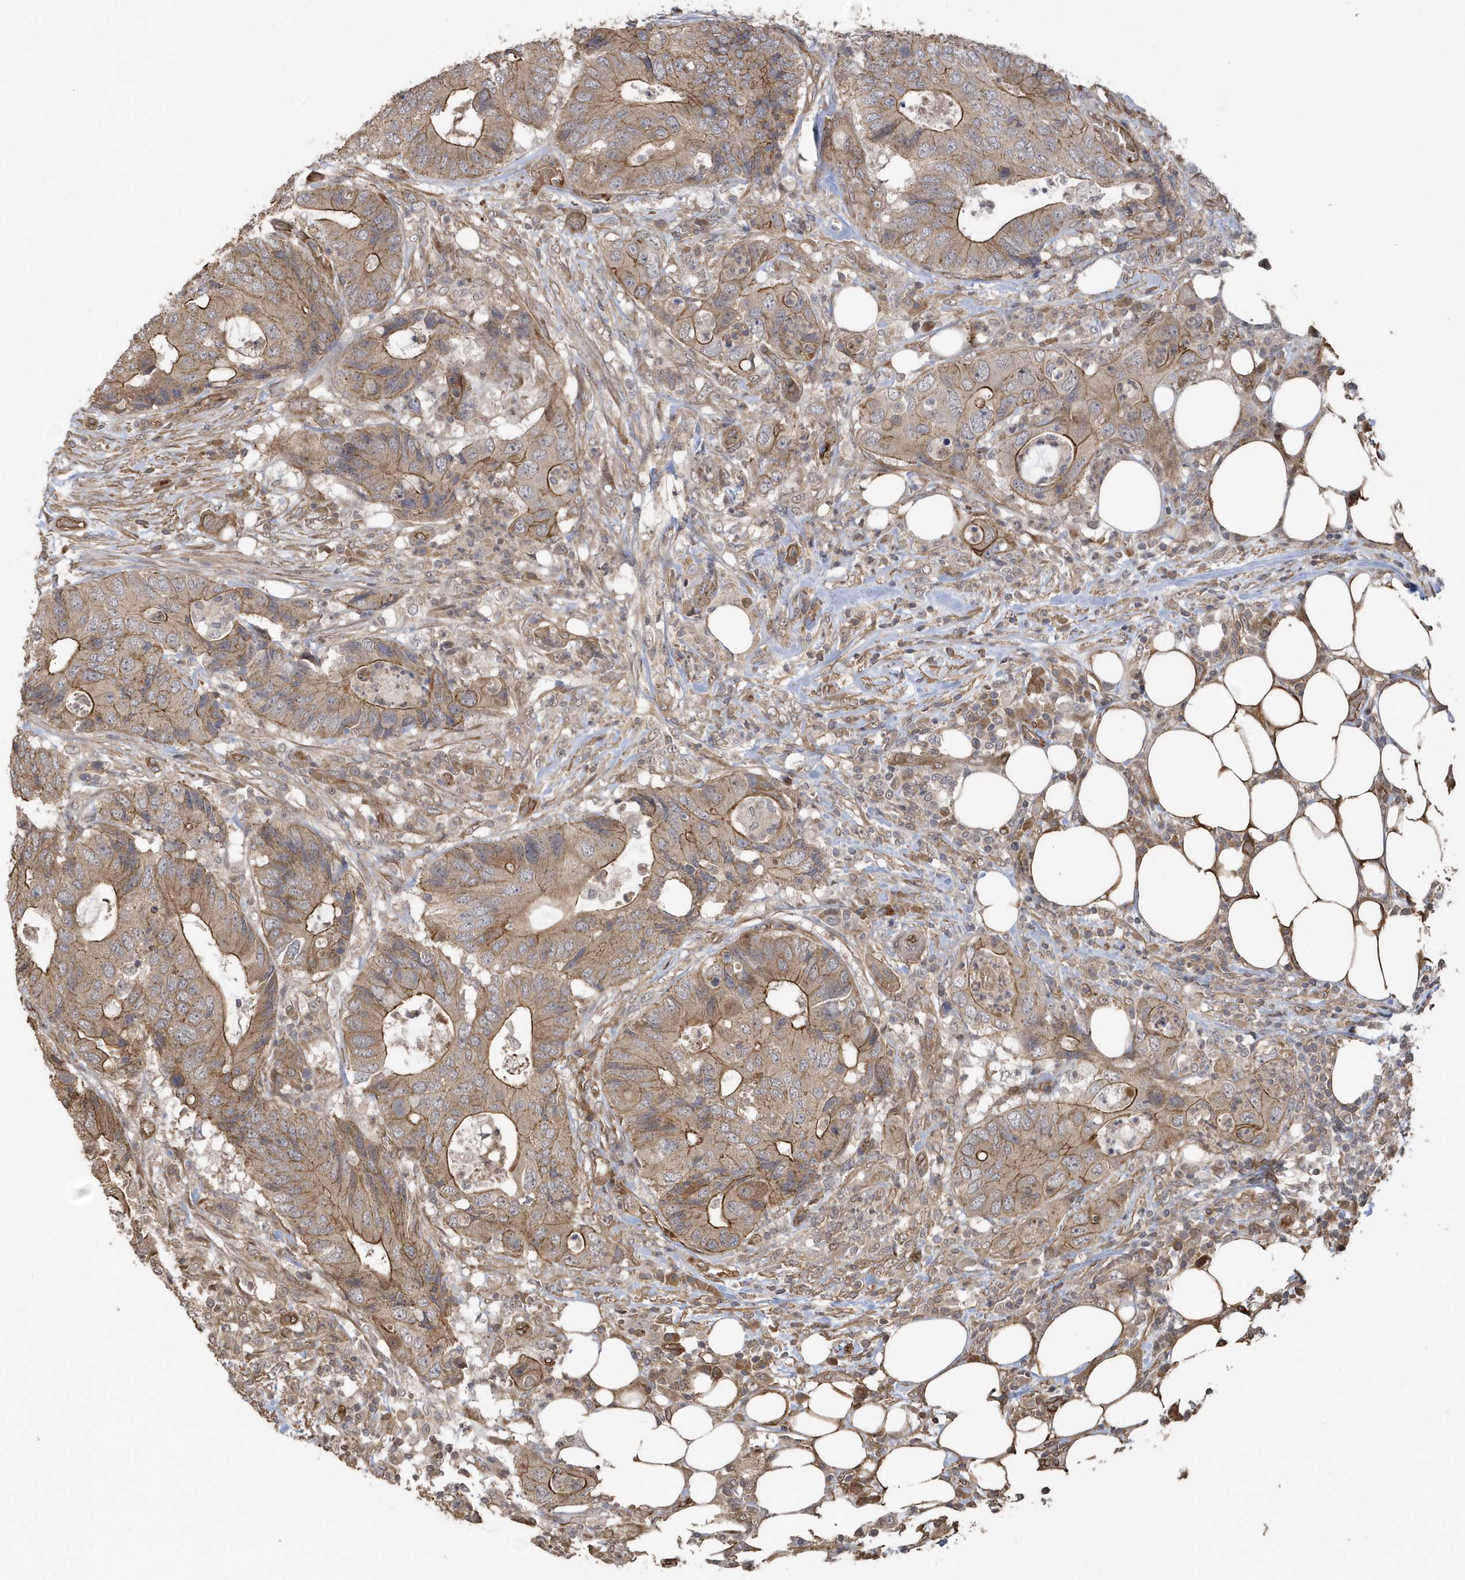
{"staining": {"intensity": "moderate", "quantity": ">75%", "location": "cytoplasmic/membranous"}, "tissue": "colorectal cancer", "cell_type": "Tumor cells", "image_type": "cancer", "snomed": [{"axis": "morphology", "description": "Adenocarcinoma, NOS"}, {"axis": "topography", "description": "Colon"}], "caption": "Tumor cells demonstrate medium levels of moderate cytoplasmic/membranous staining in approximately >75% of cells in human colorectal adenocarcinoma. The protein of interest is stained brown, and the nuclei are stained in blue (DAB IHC with brightfield microscopy, high magnification).", "gene": "HERPUD1", "patient": {"sex": "male", "age": 71}}